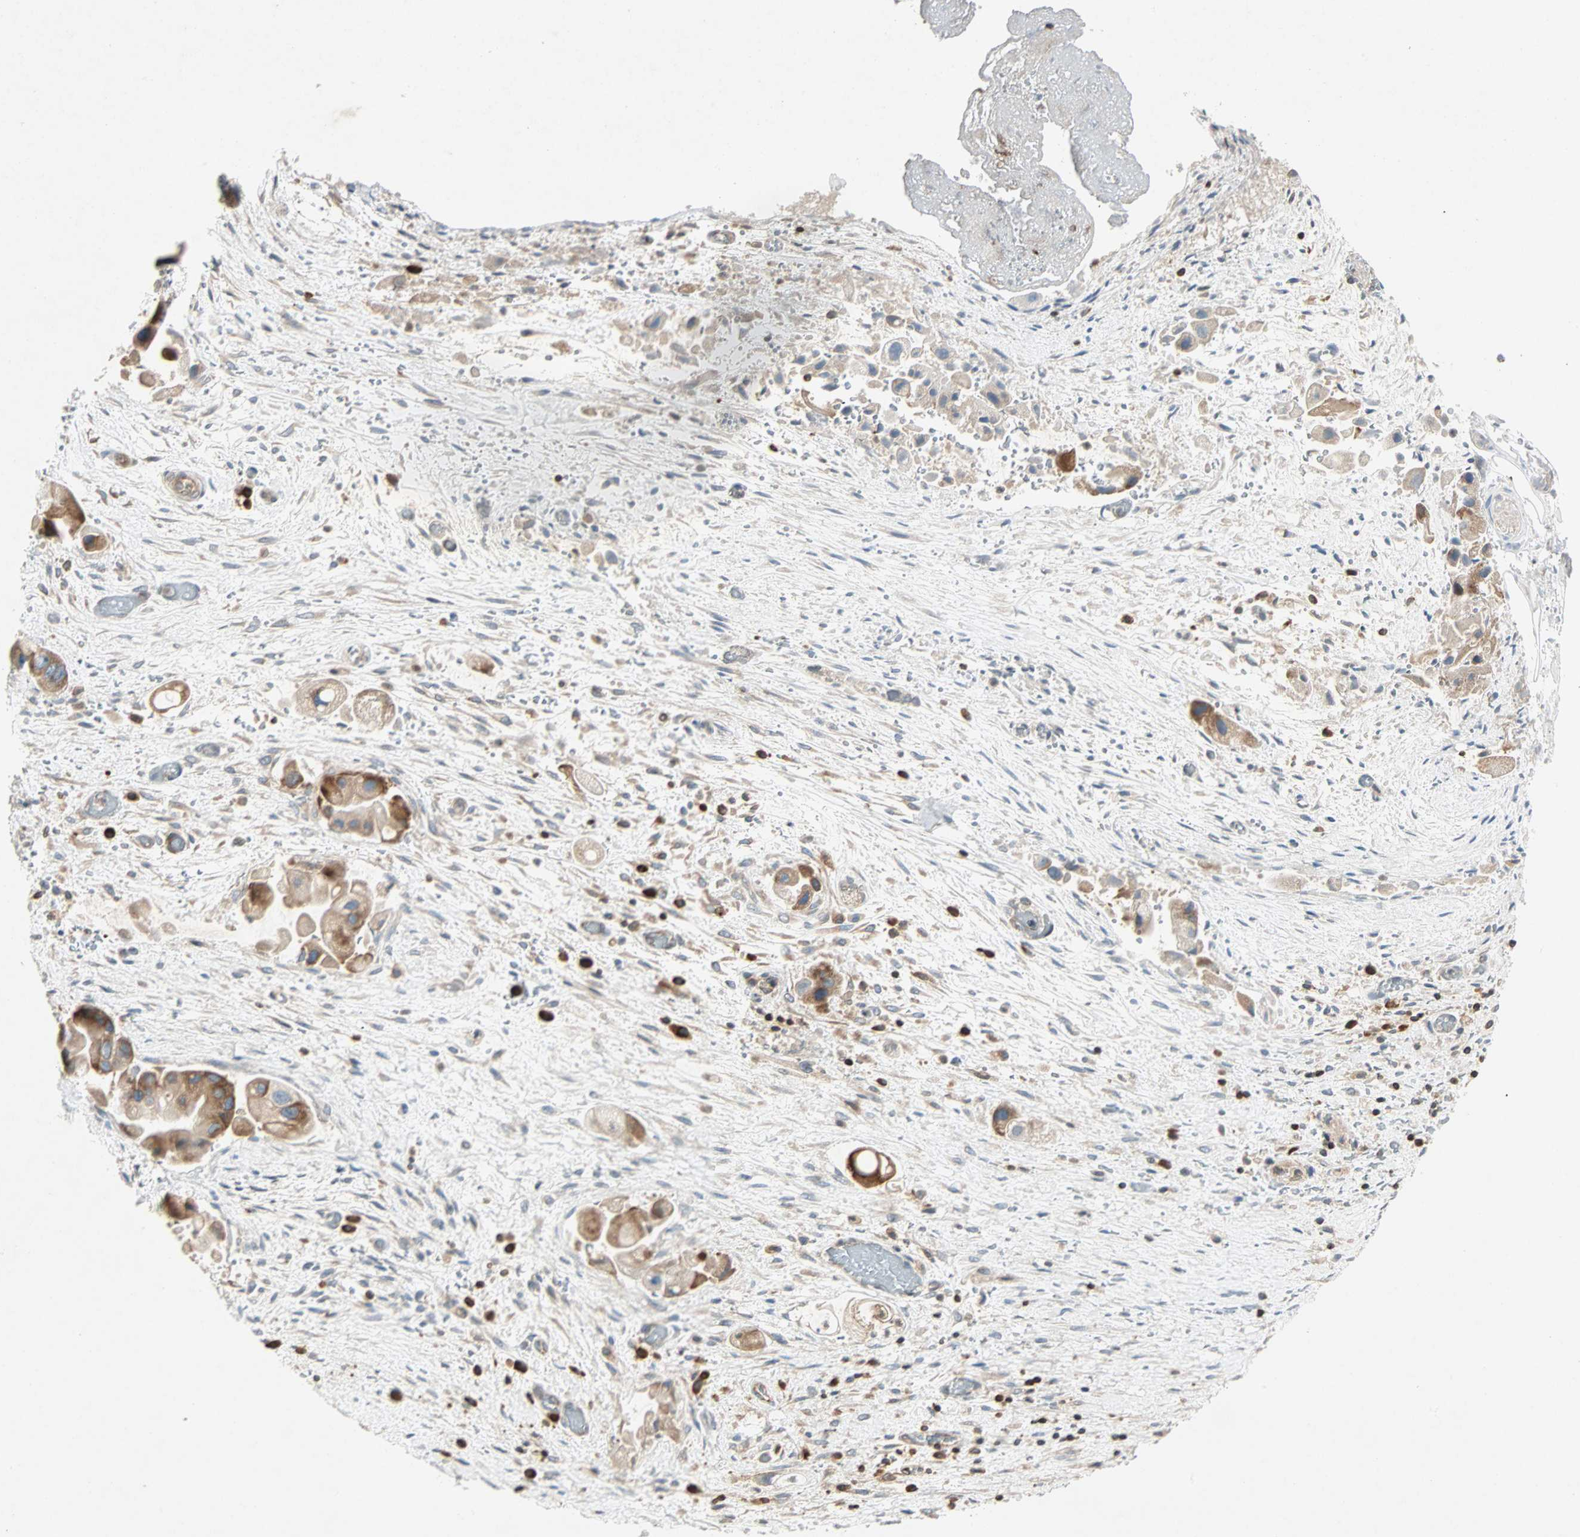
{"staining": {"intensity": "moderate", "quantity": ">75%", "location": "cytoplasmic/membranous"}, "tissue": "liver cancer", "cell_type": "Tumor cells", "image_type": "cancer", "snomed": [{"axis": "morphology", "description": "Normal tissue, NOS"}, {"axis": "morphology", "description": "Cholangiocarcinoma"}, {"axis": "topography", "description": "Liver"}, {"axis": "topography", "description": "Peripheral nerve tissue"}], "caption": "Immunohistochemical staining of human liver cancer demonstrates moderate cytoplasmic/membranous protein positivity in about >75% of tumor cells. The staining was performed using DAB to visualize the protein expression in brown, while the nuclei were stained in blue with hematoxylin (Magnification: 20x).", "gene": "TAPBP", "patient": {"sex": "male", "age": 50}}